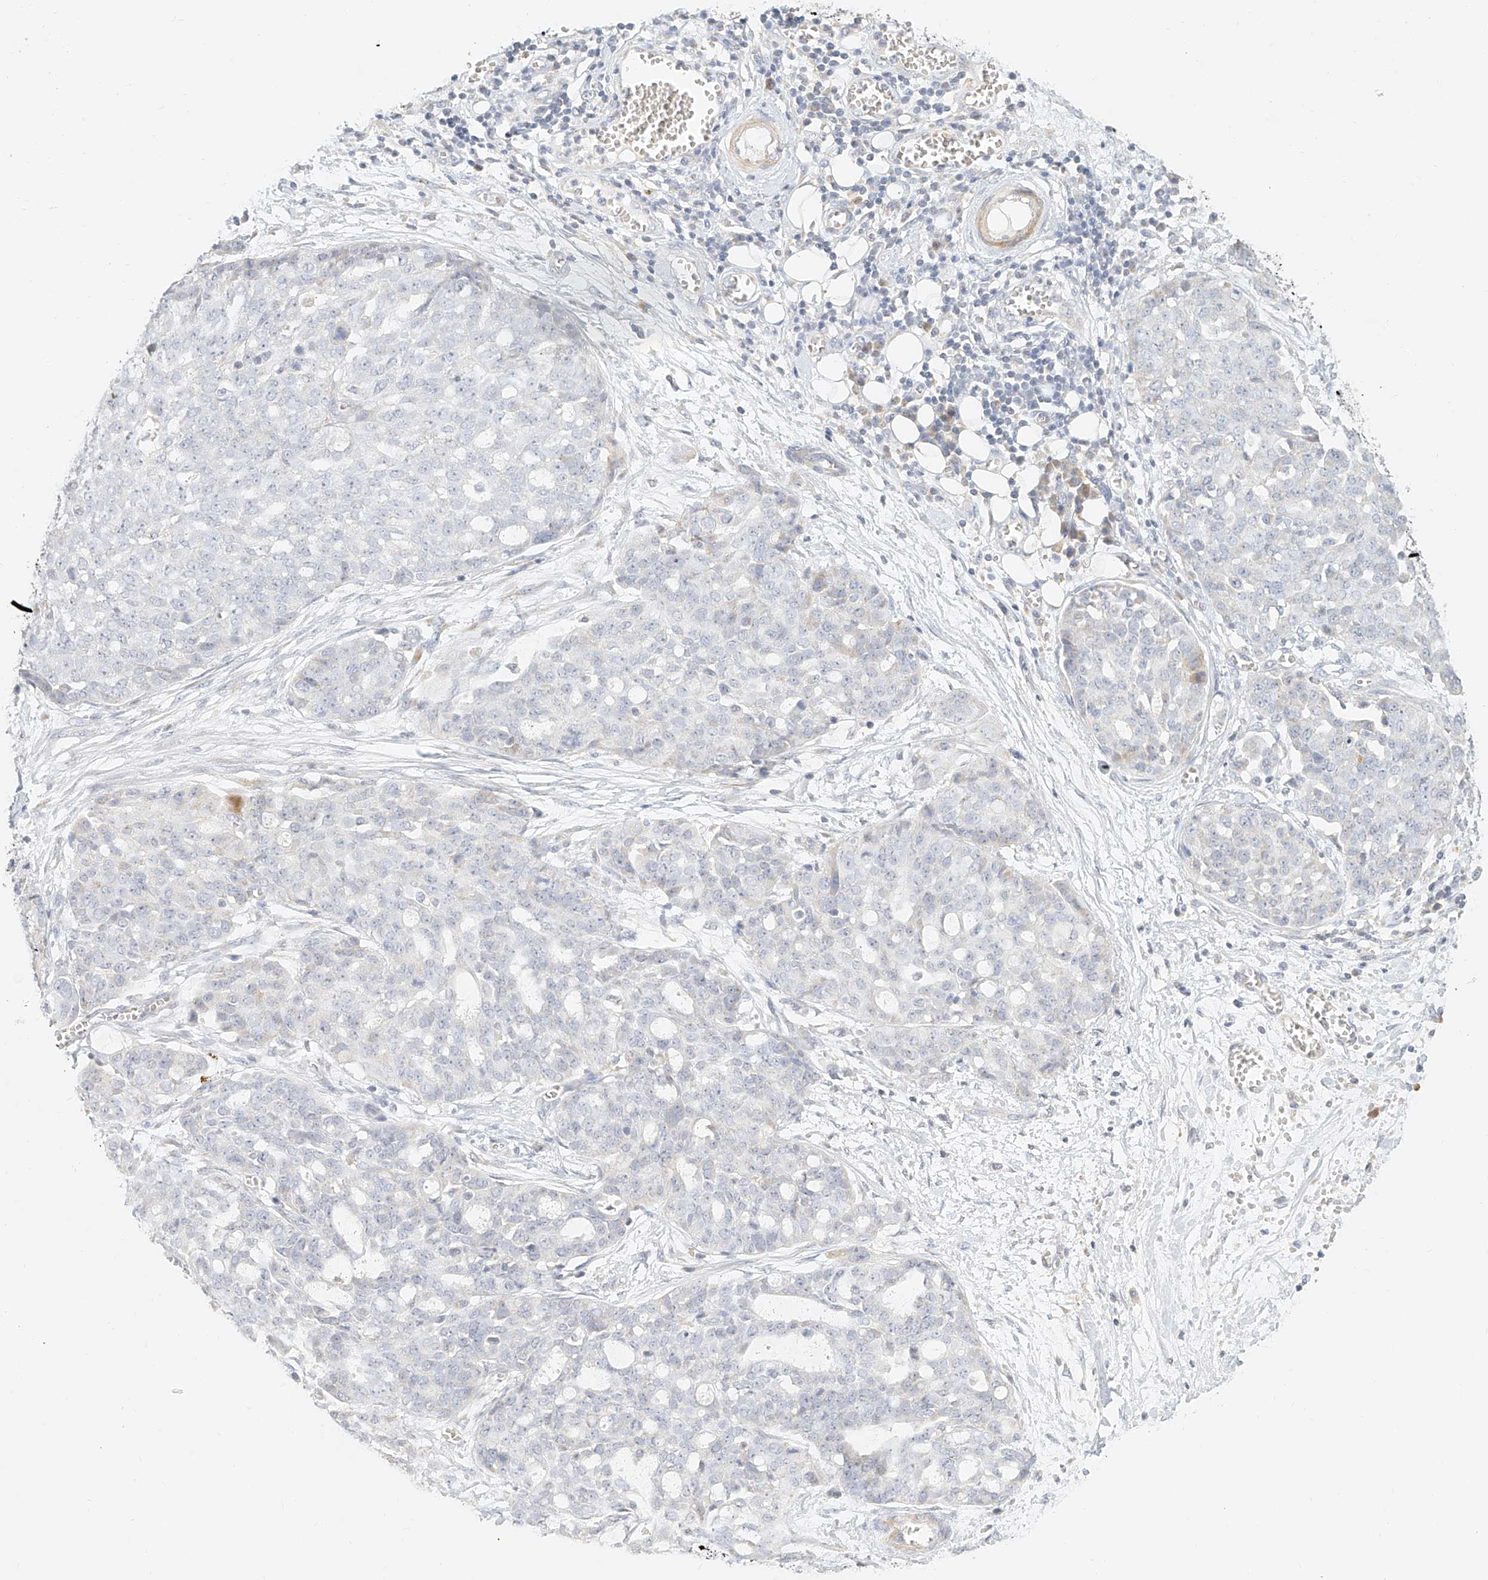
{"staining": {"intensity": "negative", "quantity": "none", "location": "none"}, "tissue": "ovarian cancer", "cell_type": "Tumor cells", "image_type": "cancer", "snomed": [{"axis": "morphology", "description": "Cystadenocarcinoma, serous, NOS"}, {"axis": "topography", "description": "Soft tissue"}, {"axis": "topography", "description": "Ovary"}], "caption": "Ovarian cancer (serous cystadenocarcinoma) stained for a protein using immunohistochemistry demonstrates no staining tumor cells.", "gene": "CXorf58", "patient": {"sex": "female", "age": 57}}